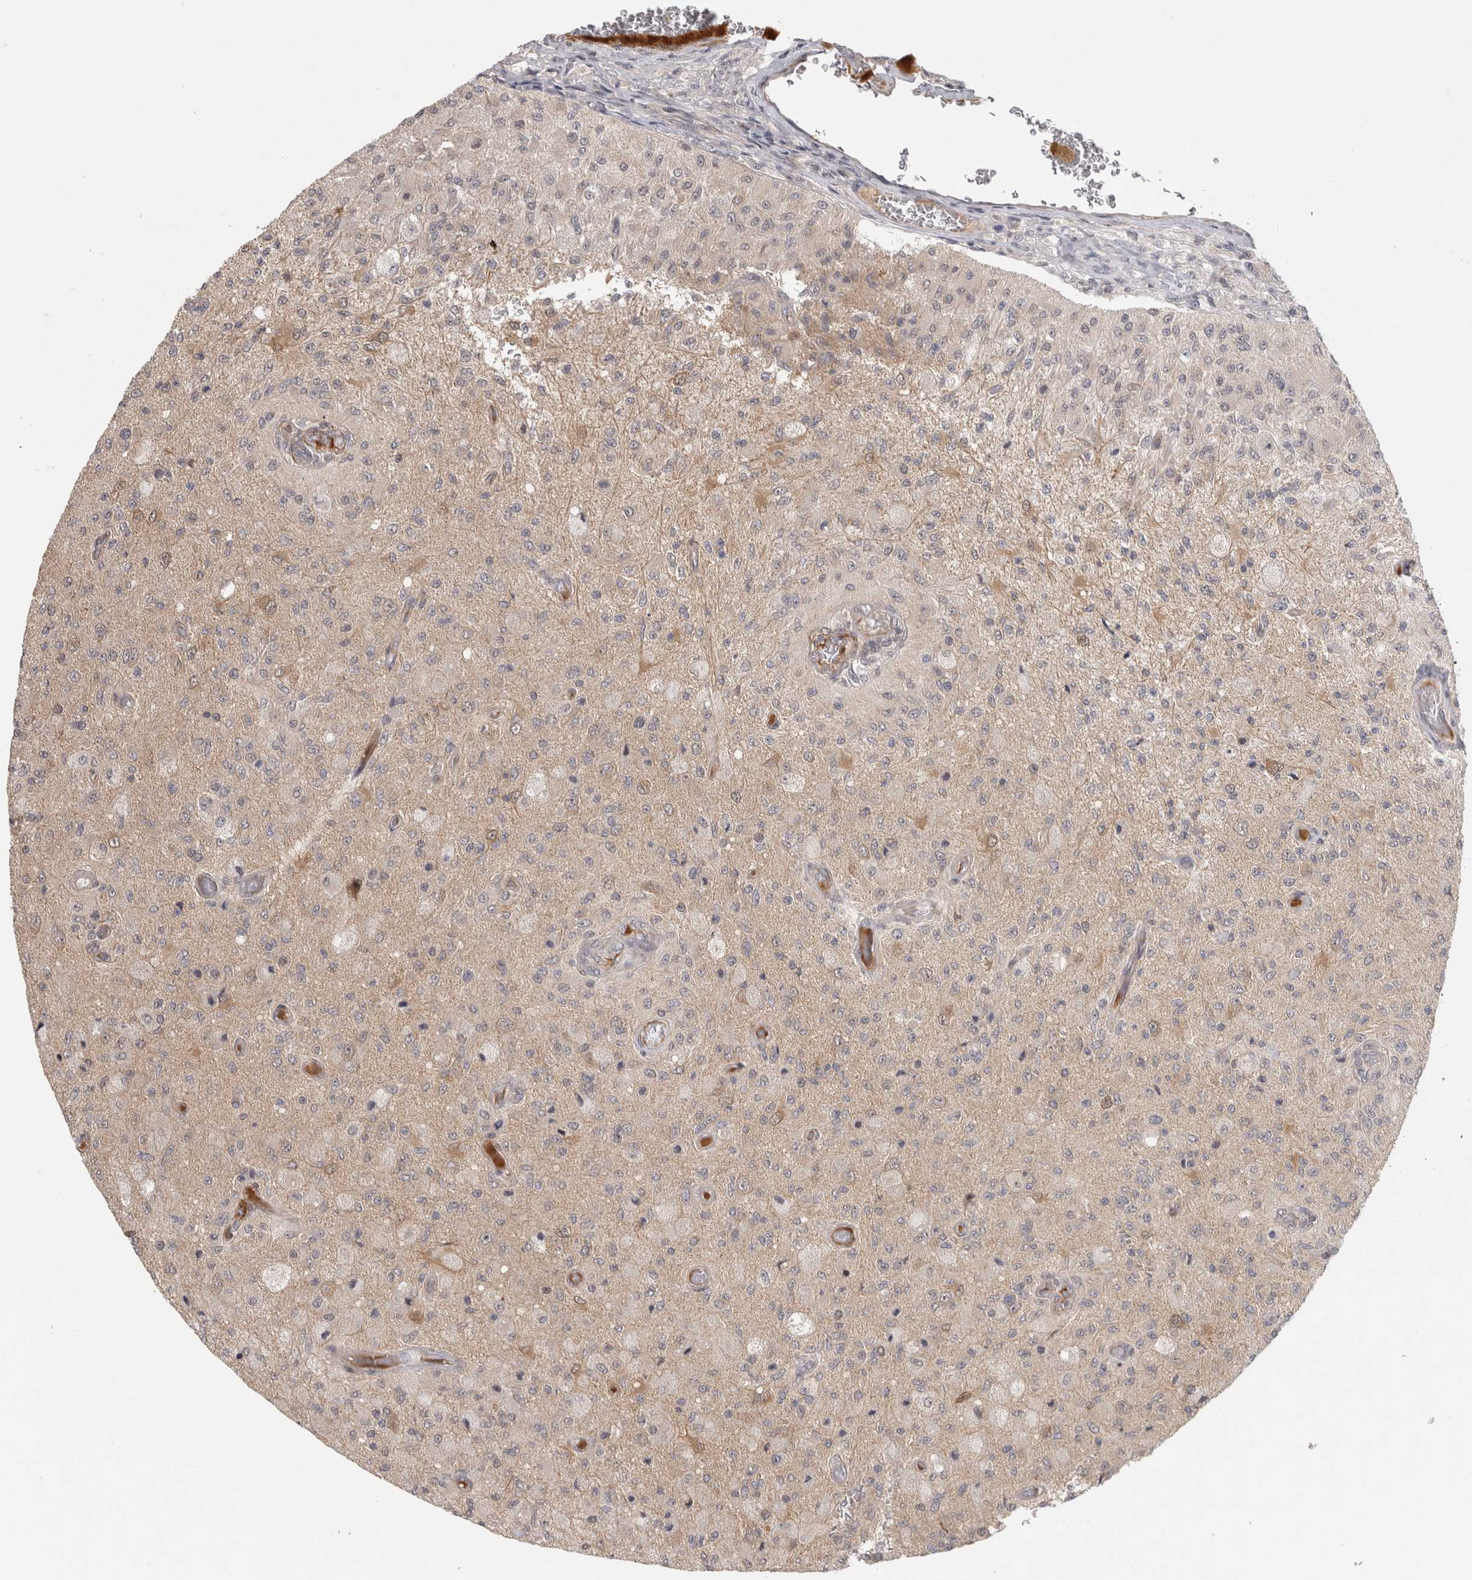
{"staining": {"intensity": "weak", "quantity": "<25%", "location": "cytoplasmic/membranous"}, "tissue": "glioma", "cell_type": "Tumor cells", "image_type": "cancer", "snomed": [{"axis": "morphology", "description": "Normal tissue, NOS"}, {"axis": "morphology", "description": "Glioma, malignant, High grade"}, {"axis": "topography", "description": "Cerebral cortex"}], "caption": "Immunohistochemical staining of human malignant glioma (high-grade) displays no significant positivity in tumor cells.", "gene": "ZNF318", "patient": {"sex": "male", "age": 77}}